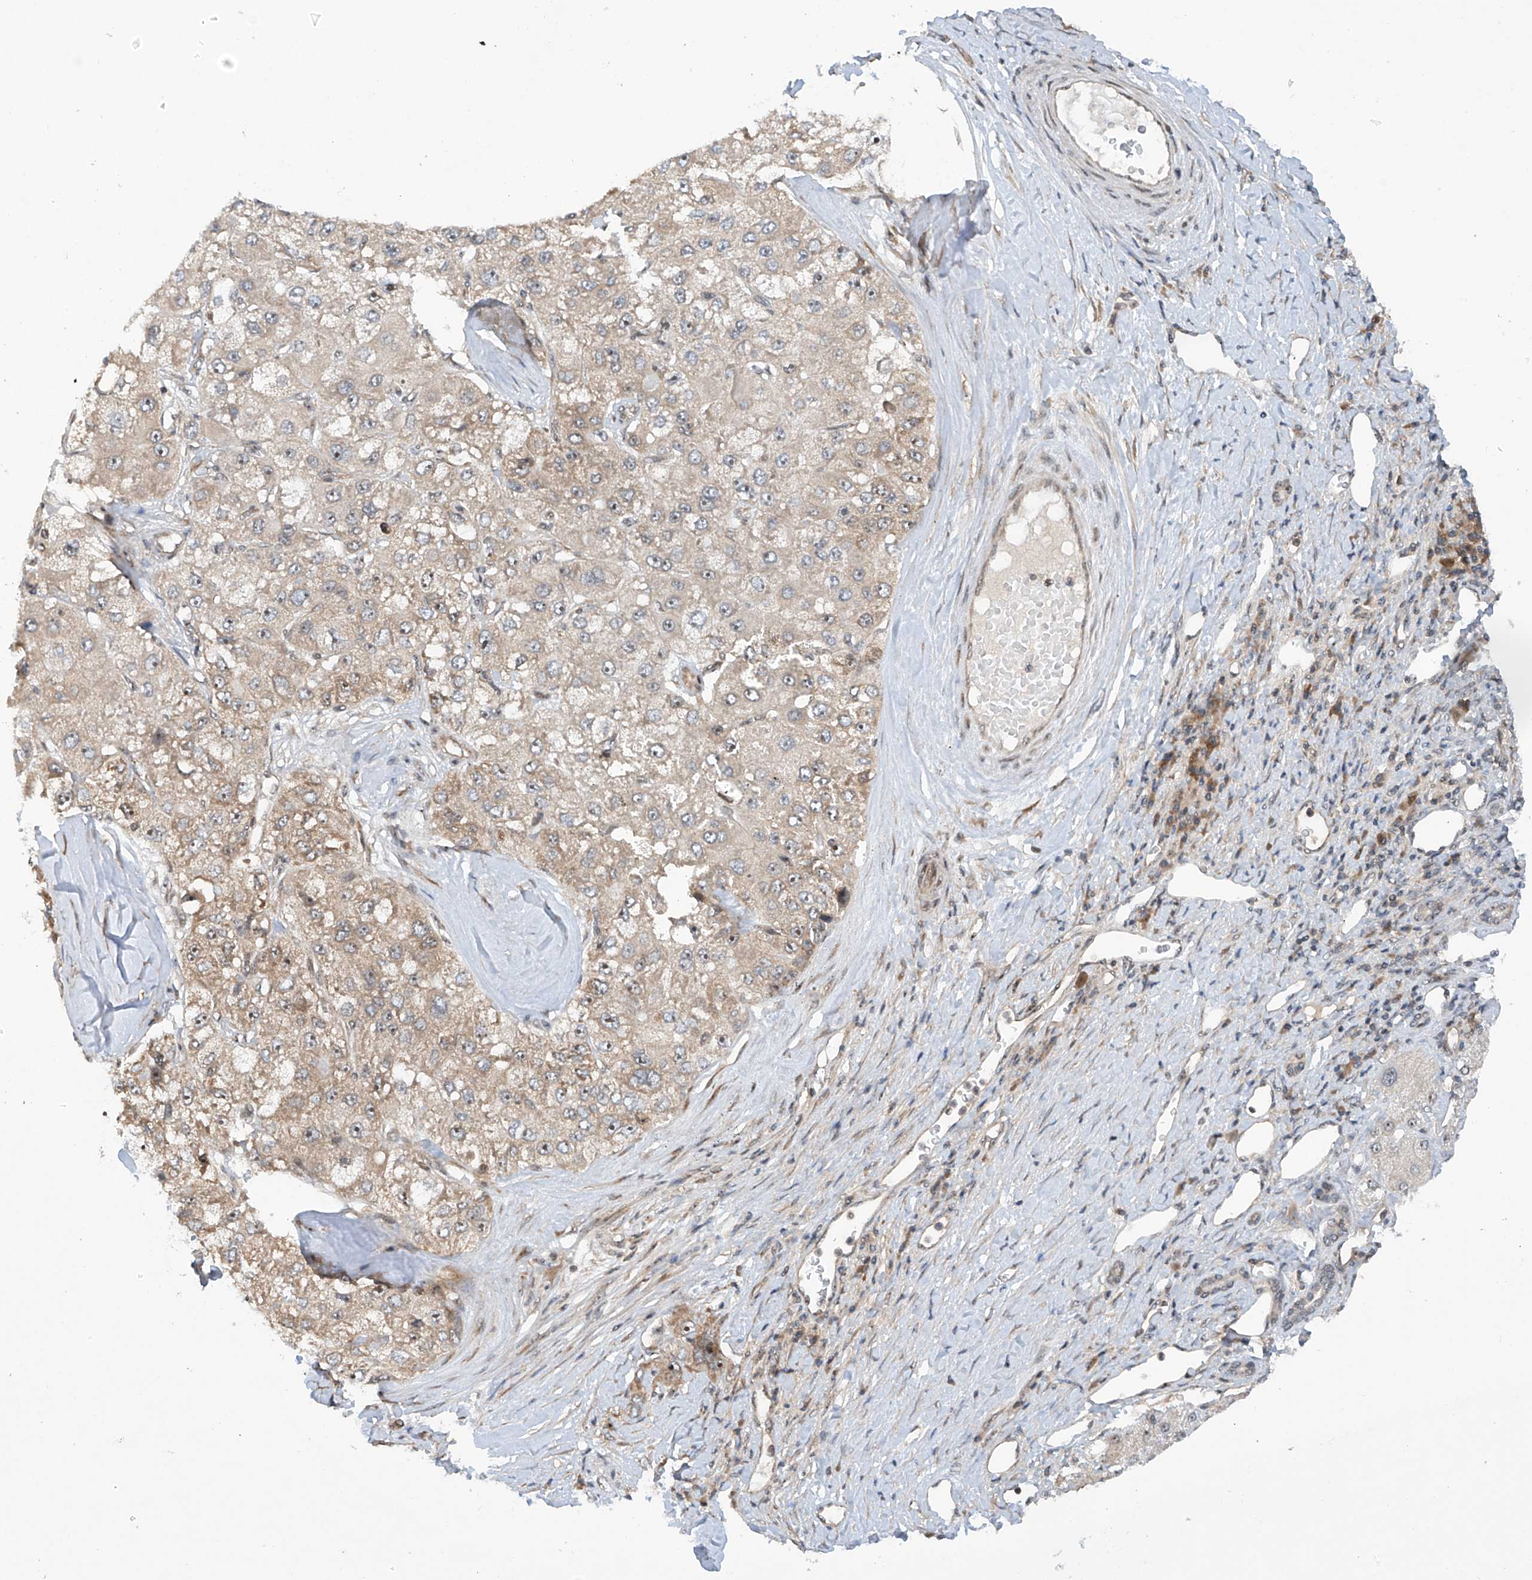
{"staining": {"intensity": "weak", "quantity": "25%-75%", "location": "cytoplasmic/membranous"}, "tissue": "liver cancer", "cell_type": "Tumor cells", "image_type": "cancer", "snomed": [{"axis": "morphology", "description": "Carcinoma, Hepatocellular, NOS"}, {"axis": "topography", "description": "Liver"}], "caption": "Protein staining shows weak cytoplasmic/membranous expression in approximately 25%-75% of tumor cells in liver cancer.", "gene": "C1orf131", "patient": {"sex": "male", "age": 80}}